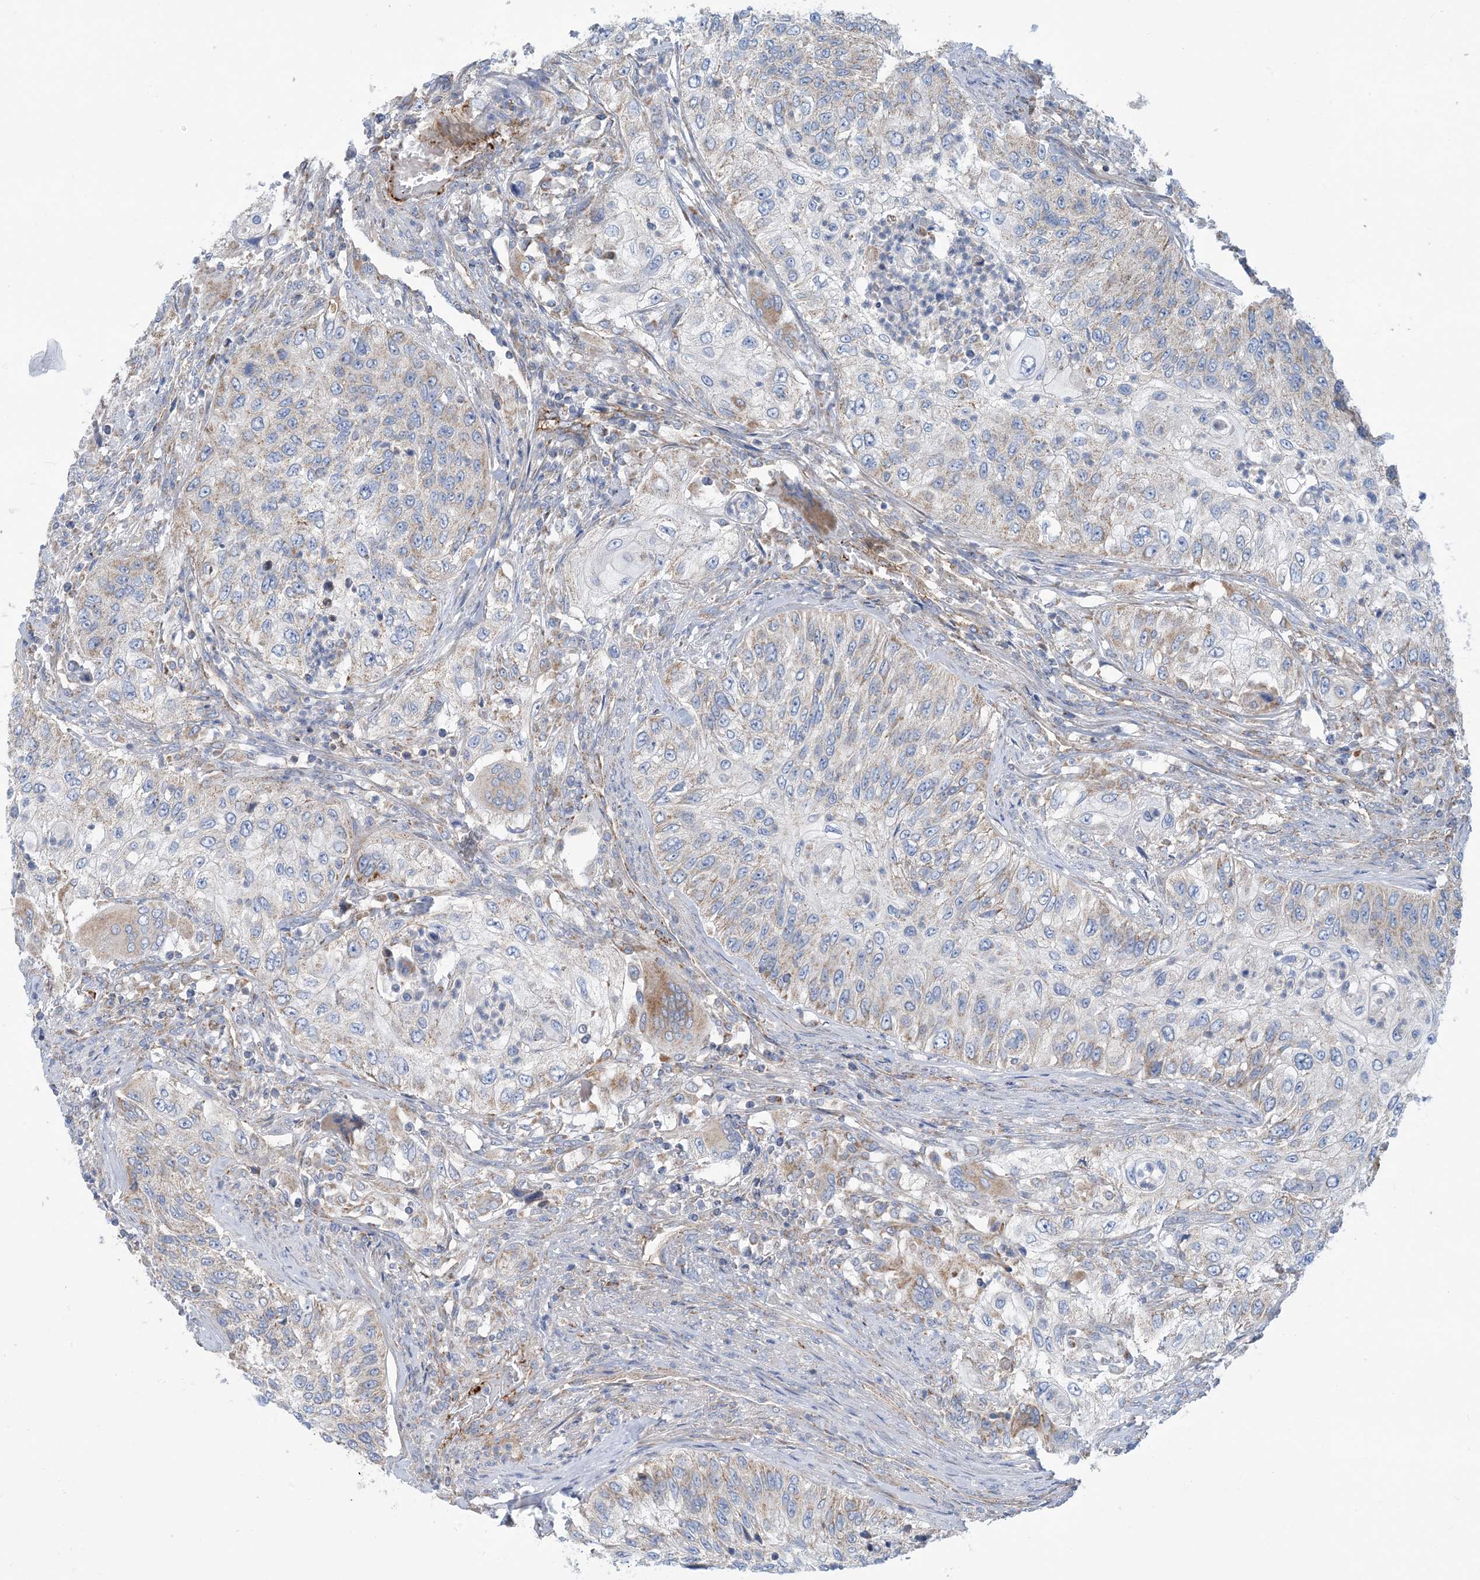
{"staining": {"intensity": "weak", "quantity": "25%-75%", "location": "cytoplasmic/membranous"}, "tissue": "urothelial cancer", "cell_type": "Tumor cells", "image_type": "cancer", "snomed": [{"axis": "morphology", "description": "Urothelial carcinoma, High grade"}, {"axis": "topography", "description": "Urinary bladder"}], "caption": "Protein expression analysis of urothelial cancer demonstrates weak cytoplasmic/membranous positivity in about 25%-75% of tumor cells.", "gene": "PHOSPHO2", "patient": {"sex": "female", "age": 60}}